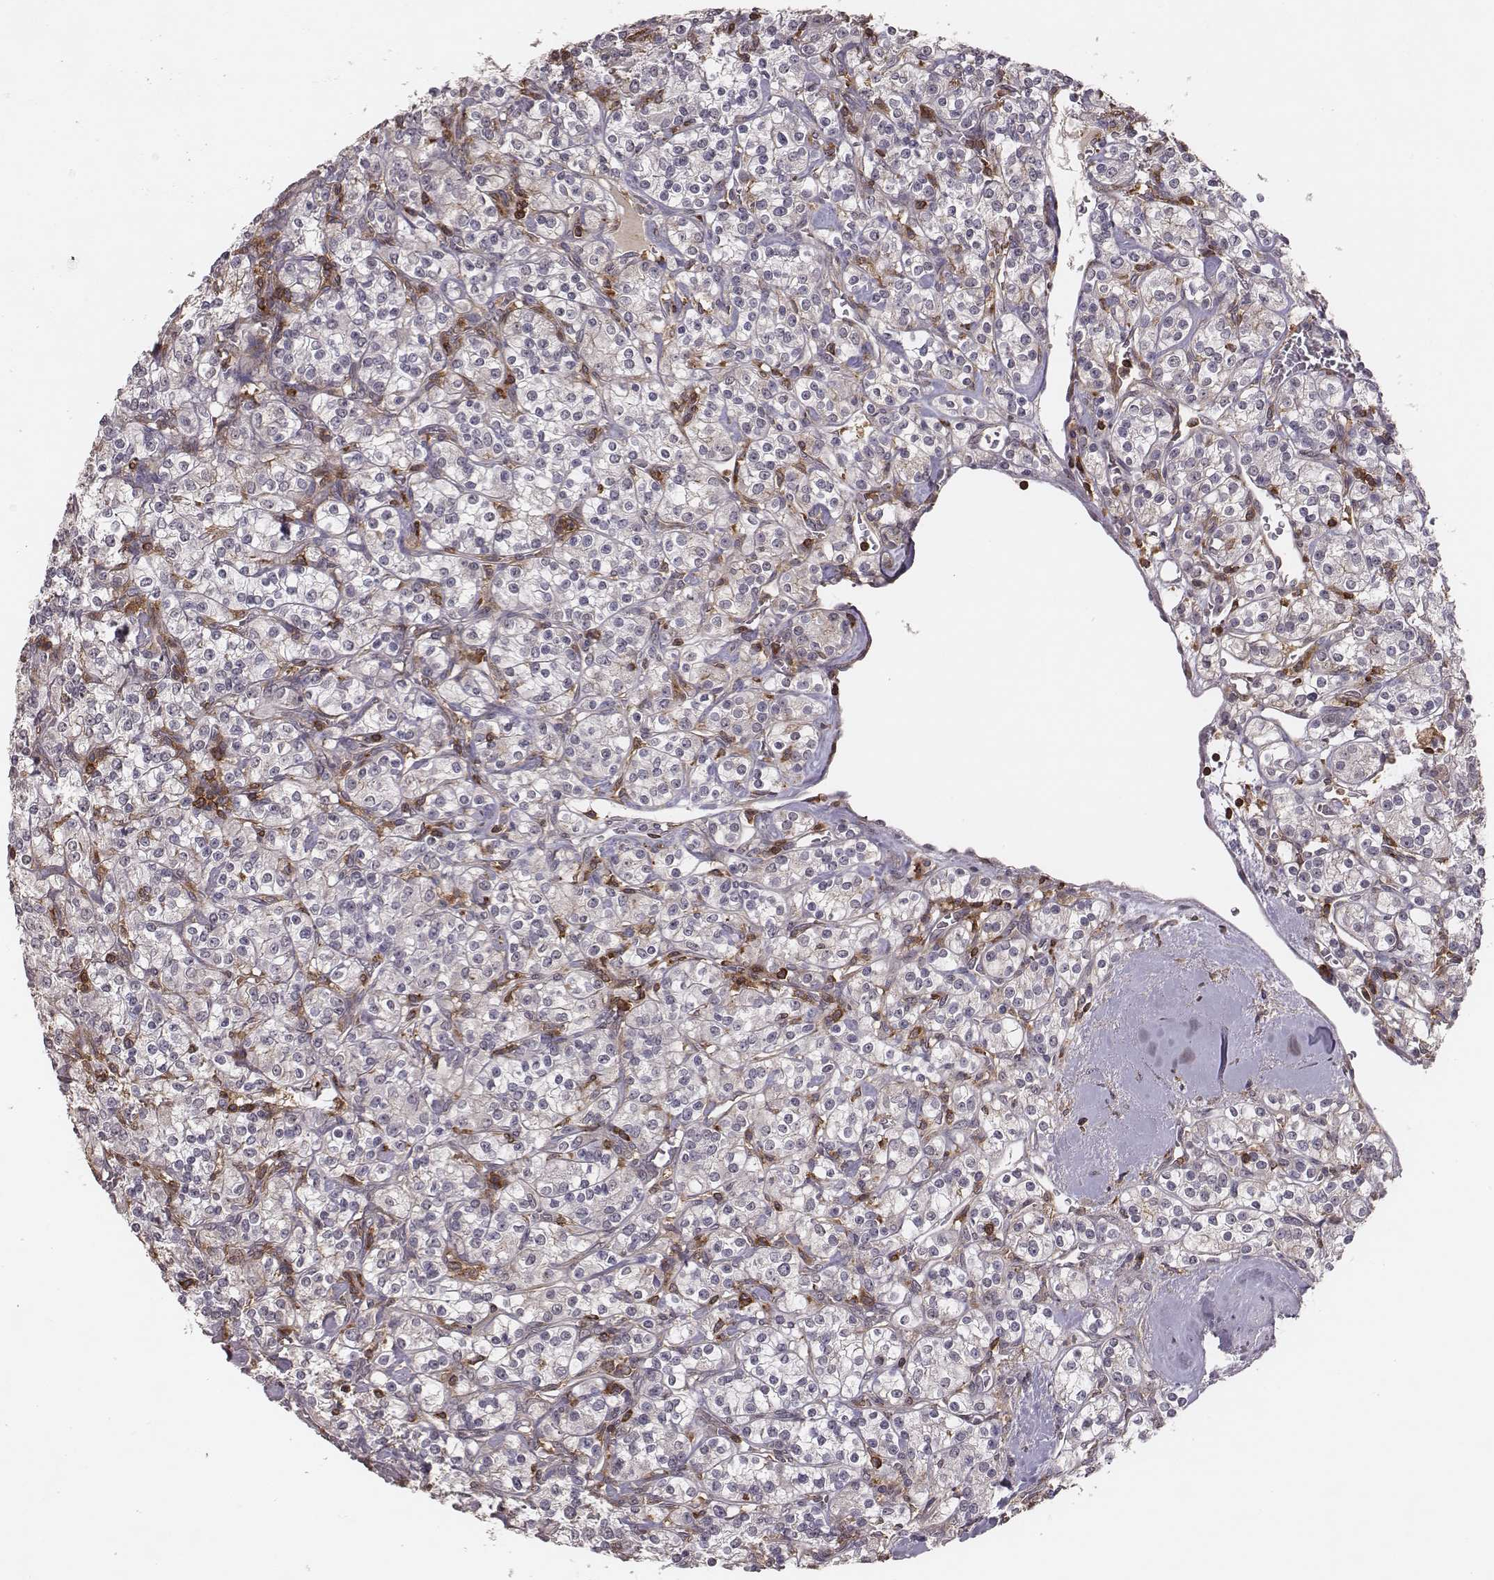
{"staining": {"intensity": "negative", "quantity": "none", "location": "none"}, "tissue": "renal cancer", "cell_type": "Tumor cells", "image_type": "cancer", "snomed": [{"axis": "morphology", "description": "Adenocarcinoma, NOS"}, {"axis": "topography", "description": "Kidney"}], "caption": "Immunohistochemistry (IHC) micrograph of neoplastic tissue: human adenocarcinoma (renal) stained with DAB displays no significant protein staining in tumor cells.", "gene": "PILRA", "patient": {"sex": "male", "age": 77}}